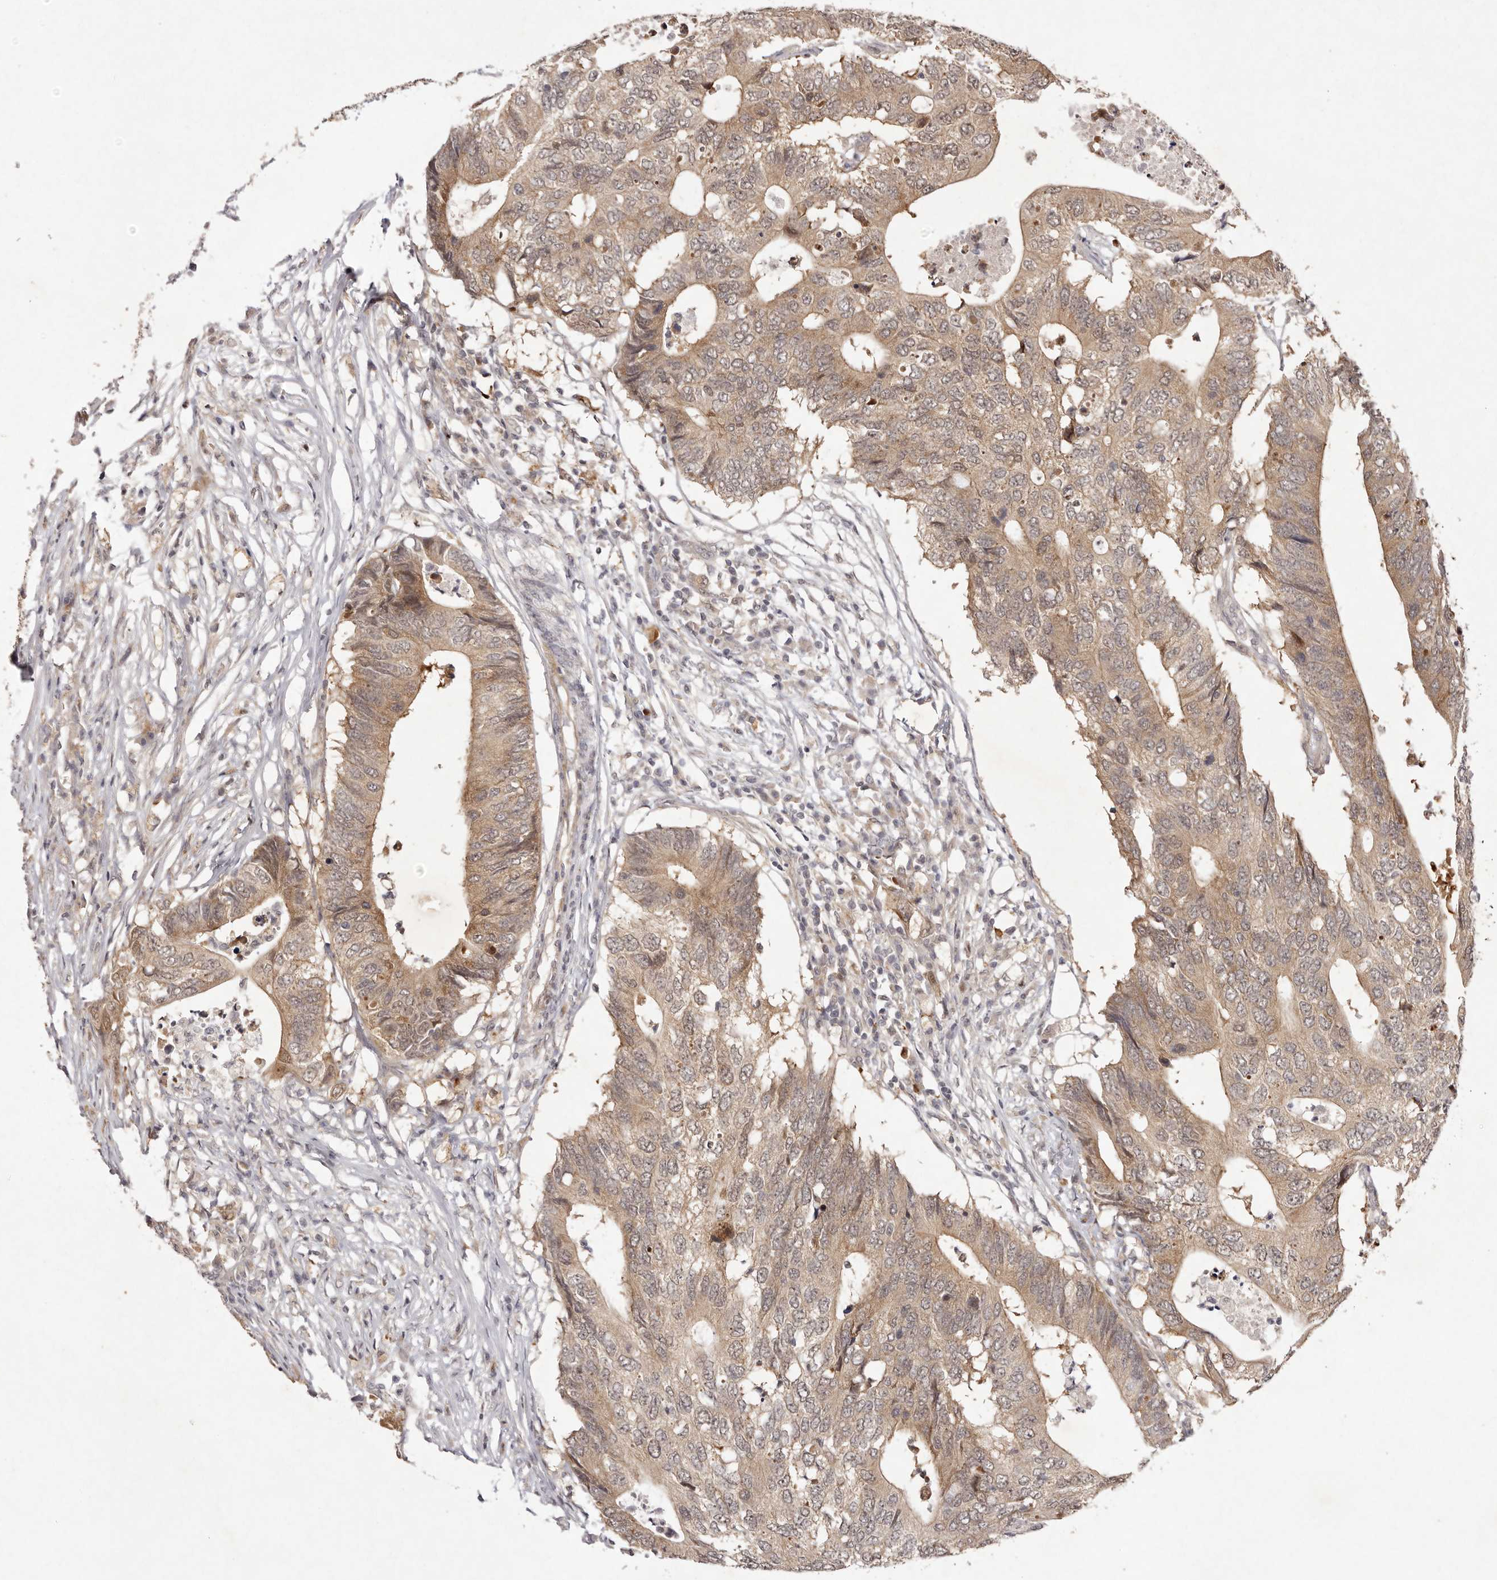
{"staining": {"intensity": "moderate", "quantity": ">75%", "location": "cytoplasmic/membranous"}, "tissue": "colorectal cancer", "cell_type": "Tumor cells", "image_type": "cancer", "snomed": [{"axis": "morphology", "description": "Adenocarcinoma, NOS"}, {"axis": "topography", "description": "Colon"}], "caption": "IHC histopathology image of colorectal cancer stained for a protein (brown), which shows medium levels of moderate cytoplasmic/membranous expression in approximately >75% of tumor cells.", "gene": "BUD31", "patient": {"sex": "male", "age": 71}}